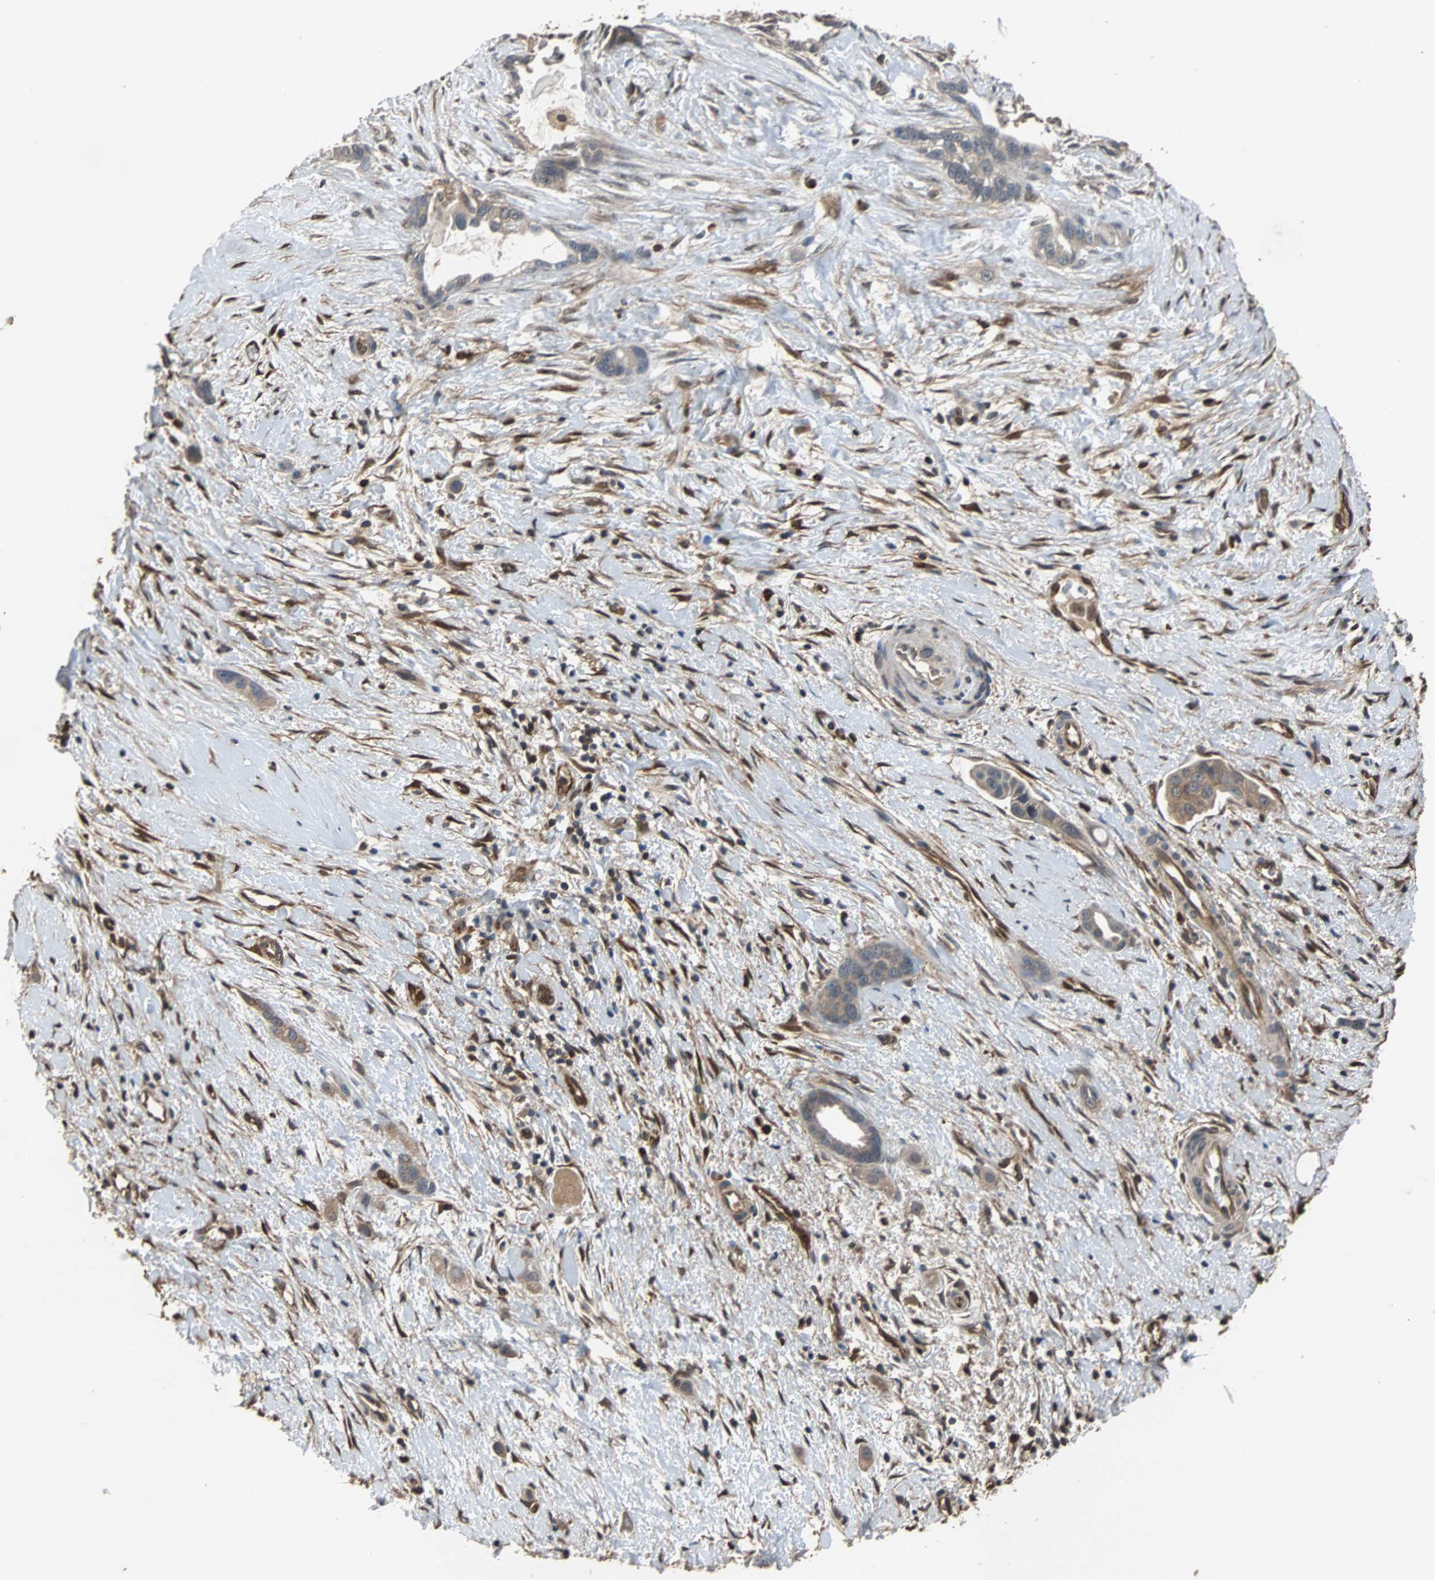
{"staining": {"intensity": "strong", "quantity": "25%-75%", "location": "cytoplasmic/membranous"}, "tissue": "liver cancer", "cell_type": "Tumor cells", "image_type": "cancer", "snomed": [{"axis": "morphology", "description": "Cholangiocarcinoma"}, {"axis": "topography", "description": "Liver"}], "caption": "Cholangiocarcinoma (liver) stained with immunohistochemistry exhibits strong cytoplasmic/membranous positivity in approximately 25%-75% of tumor cells. The staining was performed using DAB (3,3'-diaminobenzidine) to visualize the protein expression in brown, while the nuclei were stained in blue with hematoxylin (Magnification: 20x).", "gene": "NDRG1", "patient": {"sex": "female", "age": 65}}